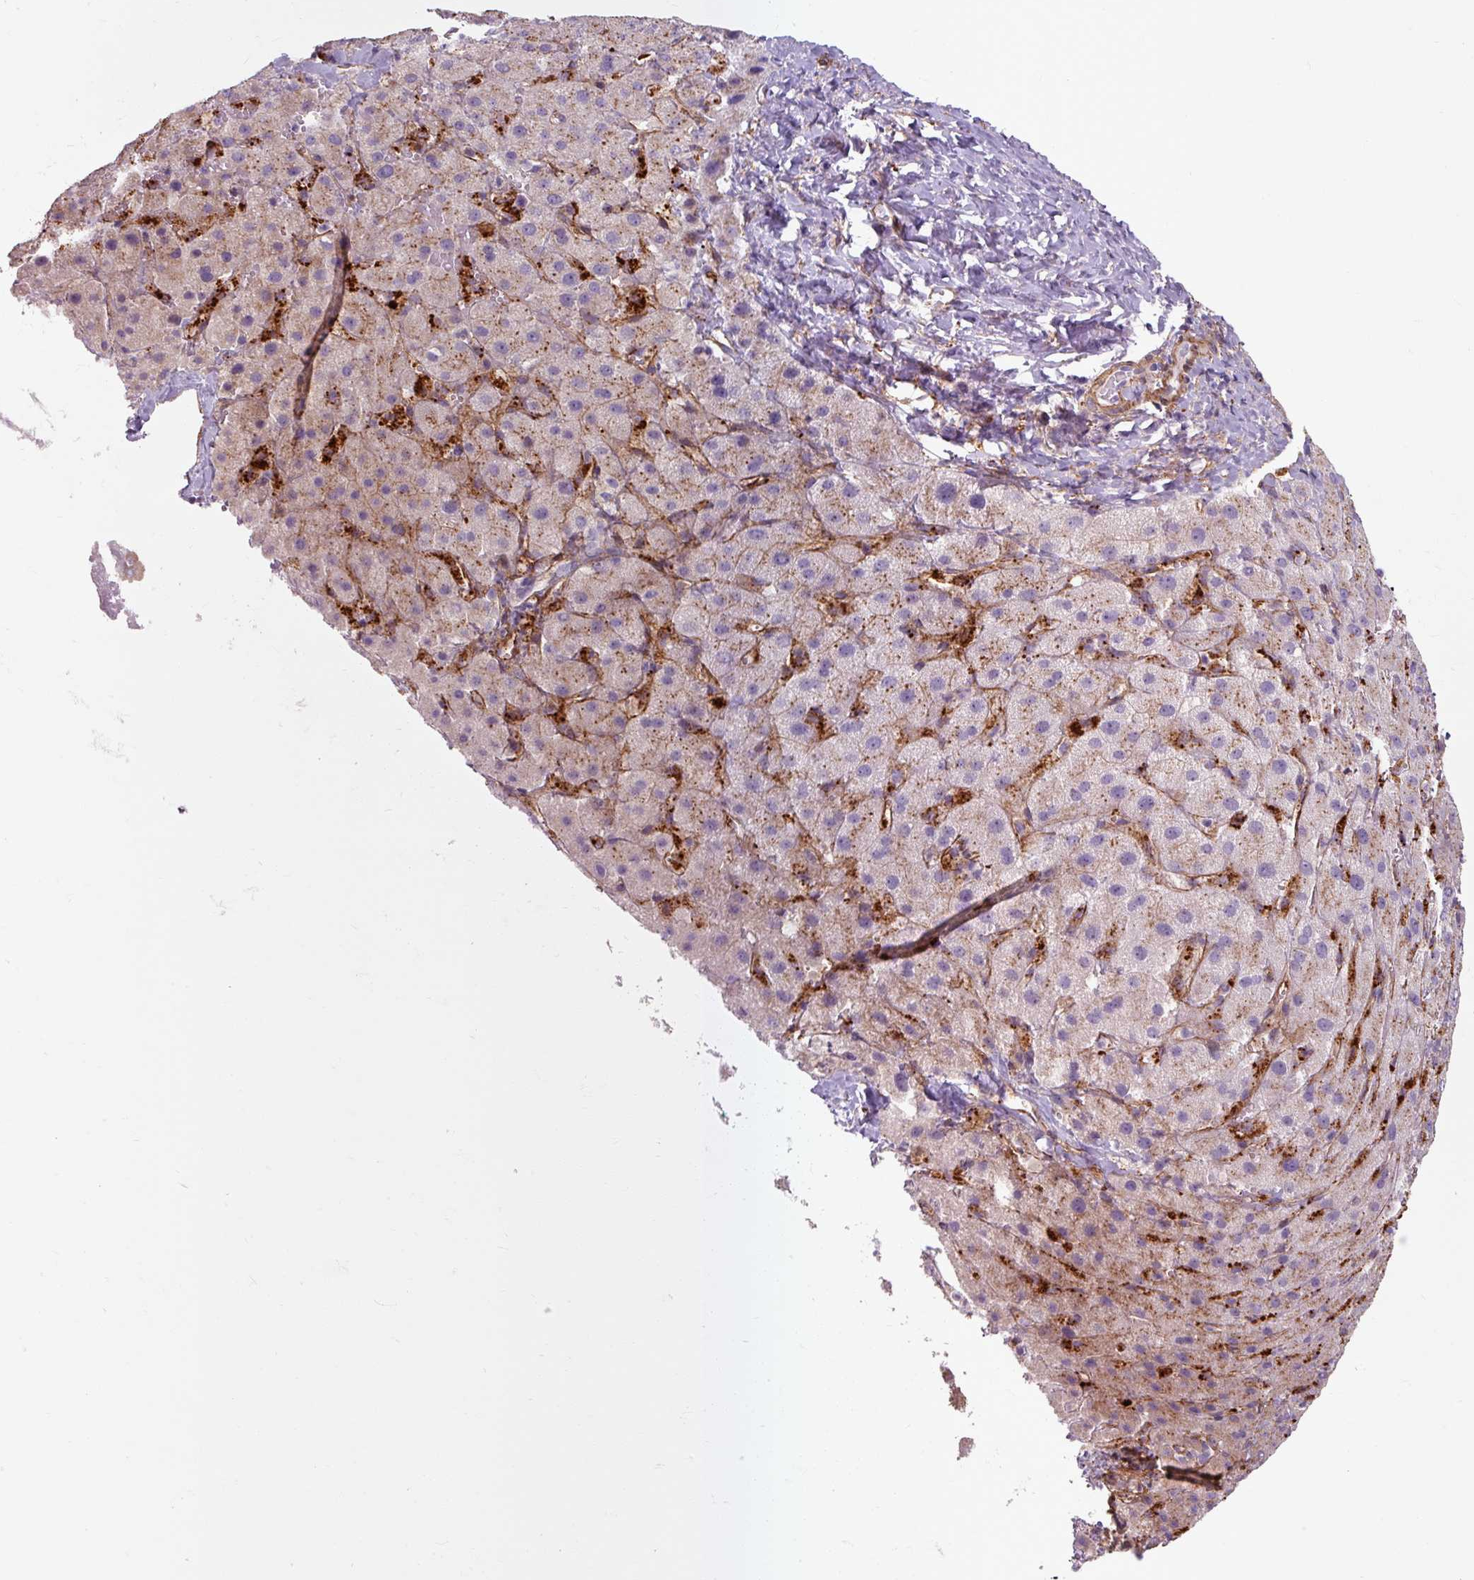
{"staining": {"intensity": "weak", "quantity": "<25%", "location": "cytoplasmic/membranous"}, "tissue": "liver cancer", "cell_type": "Tumor cells", "image_type": "cancer", "snomed": [{"axis": "morphology", "description": "Carcinoma, Hepatocellular, NOS"}, {"axis": "topography", "description": "Liver"}], "caption": "This is an immunohistochemistry (IHC) photomicrograph of liver hepatocellular carcinoma. There is no staining in tumor cells.", "gene": "MRPS5", "patient": {"sex": "female", "age": 58}}